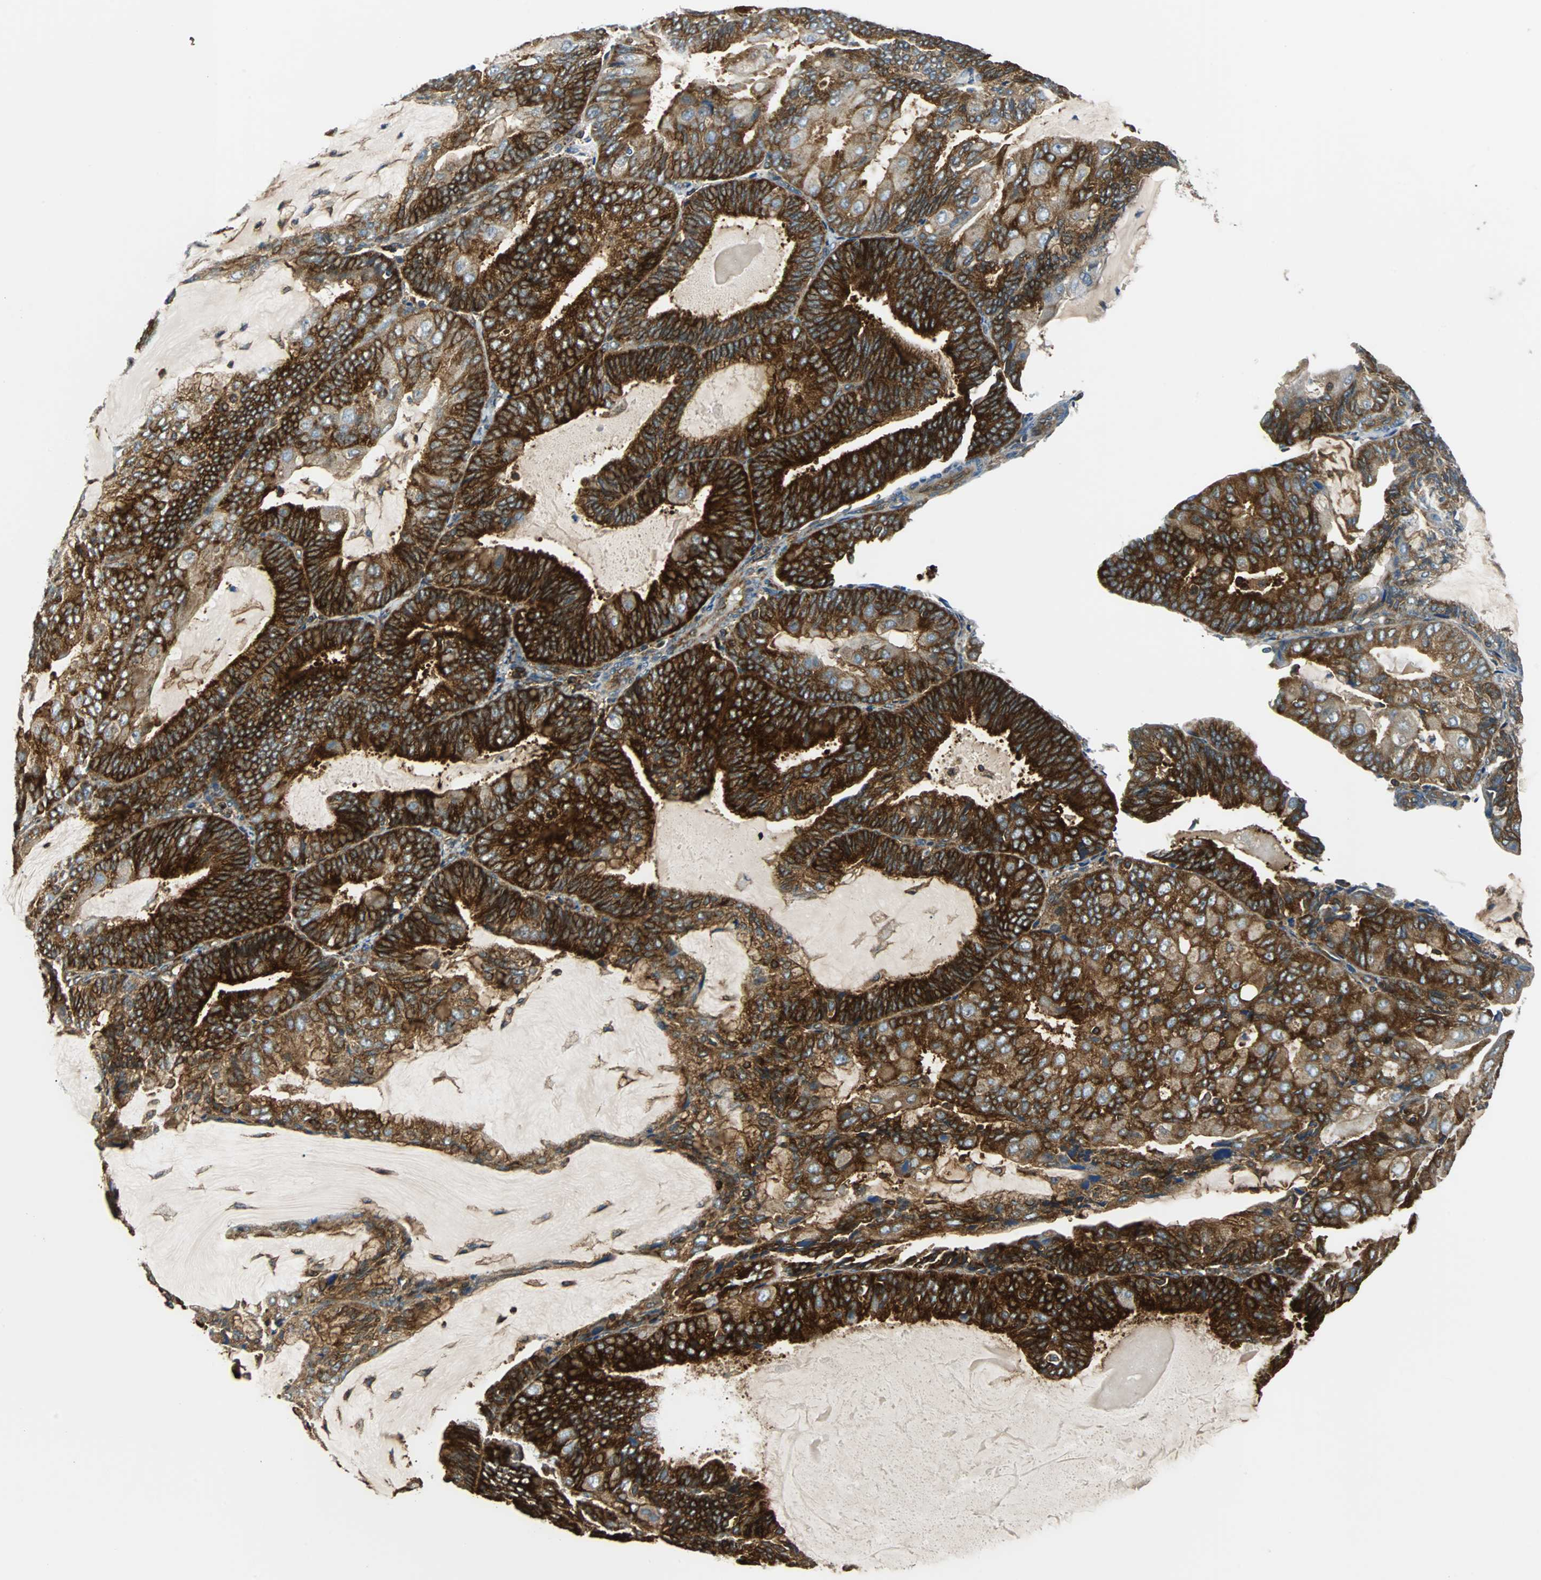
{"staining": {"intensity": "strong", "quantity": ">75%", "location": "cytoplasmic/membranous"}, "tissue": "endometrial cancer", "cell_type": "Tumor cells", "image_type": "cancer", "snomed": [{"axis": "morphology", "description": "Adenocarcinoma, NOS"}, {"axis": "topography", "description": "Endometrium"}], "caption": "A high-resolution histopathology image shows IHC staining of endometrial adenocarcinoma, which displays strong cytoplasmic/membranous staining in about >75% of tumor cells. (Brightfield microscopy of DAB IHC at high magnification).", "gene": "RELA", "patient": {"sex": "female", "age": 81}}